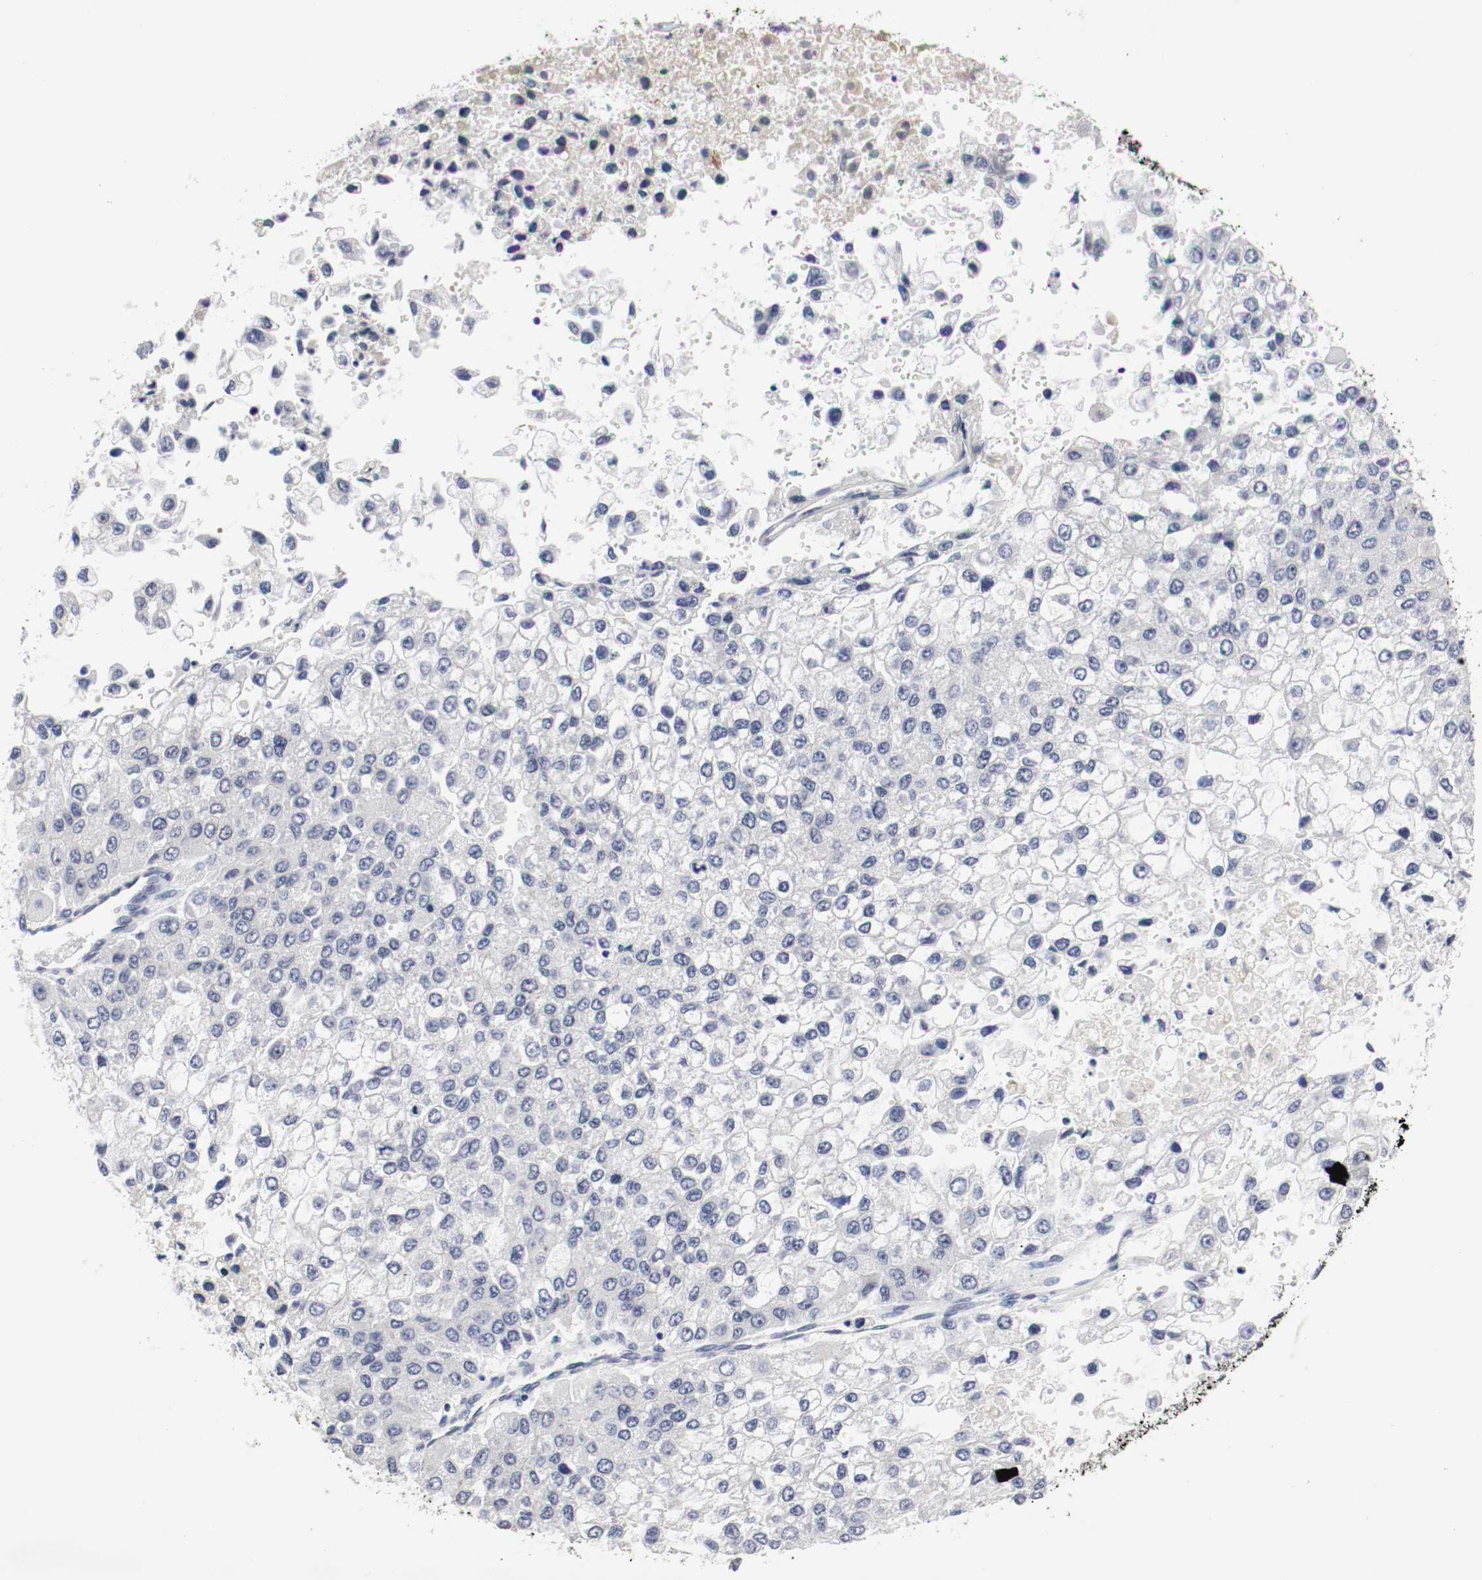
{"staining": {"intensity": "negative", "quantity": "none", "location": "none"}, "tissue": "liver cancer", "cell_type": "Tumor cells", "image_type": "cancer", "snomed": [{"axis": "morphology", "description": "Carcinoma, Hepatocellular, NOS"}, {"axis": "topography", "description": "Liver"}], "caption": "Image shows no protein staining in tumor cells of hepatocellular carcinoma (liver) tissue.", "gene": "KIT", "patient": {"sex": "female", "age": 66}}